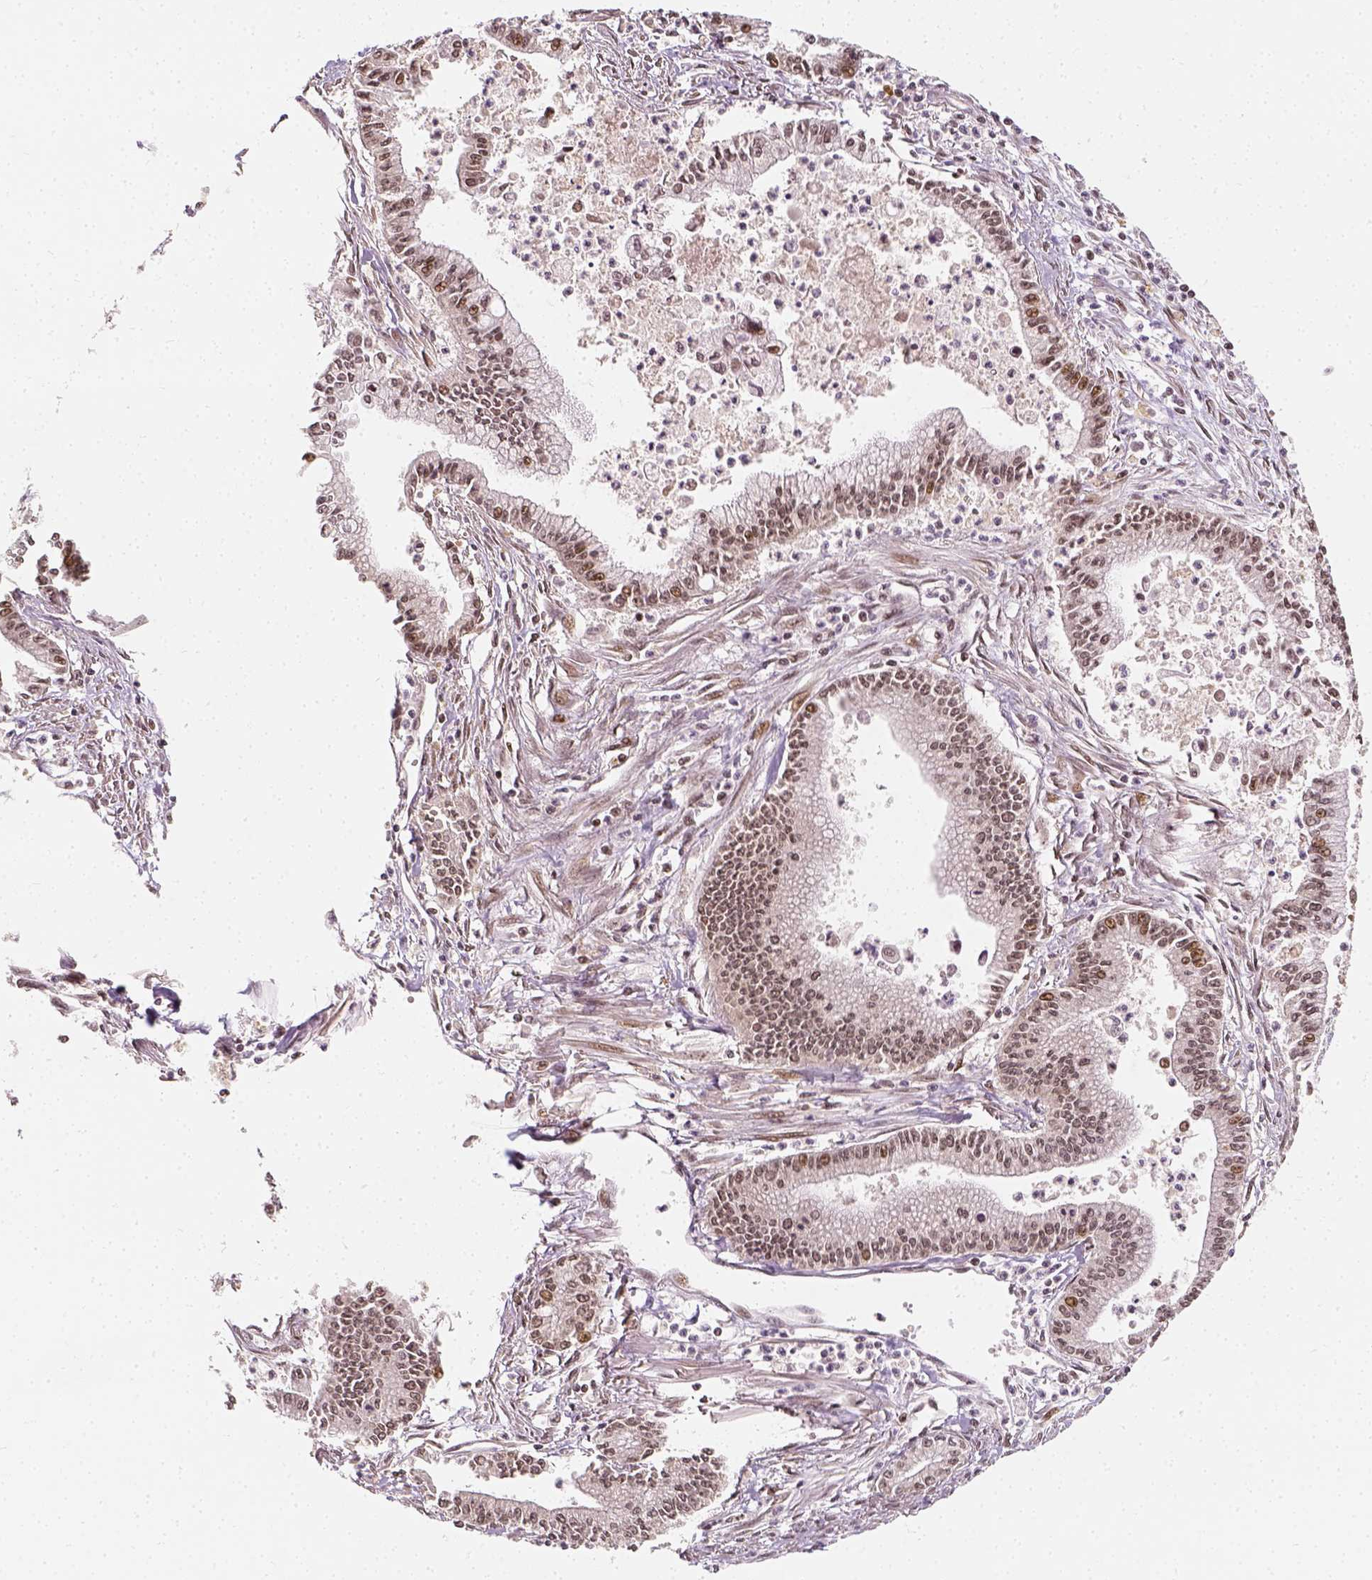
{"staining": {"intensity": "moderate", "quantity": "<25%", "location": "nuclear"}, "tissue": "pancreatic cancer", "cell_type": "Tumor cells", "image_type": "cancer", "snomed": [{"axis": "morphology", "description": "Adenocarcinoma, NOS"}, {"axis": "topography", "description": "Pancreas"}], "caption": "Pancreatic cancer (adenocarcinoma) stained with DAB IHC shows low levels of moderate nuclear positivity in approximately <25% of tumor cells. (DAB IHC, brown staining for protein, blue staining for nuclei).", "gene": "ZMAT3", "patient": {"sex": "female", "age": 65}}